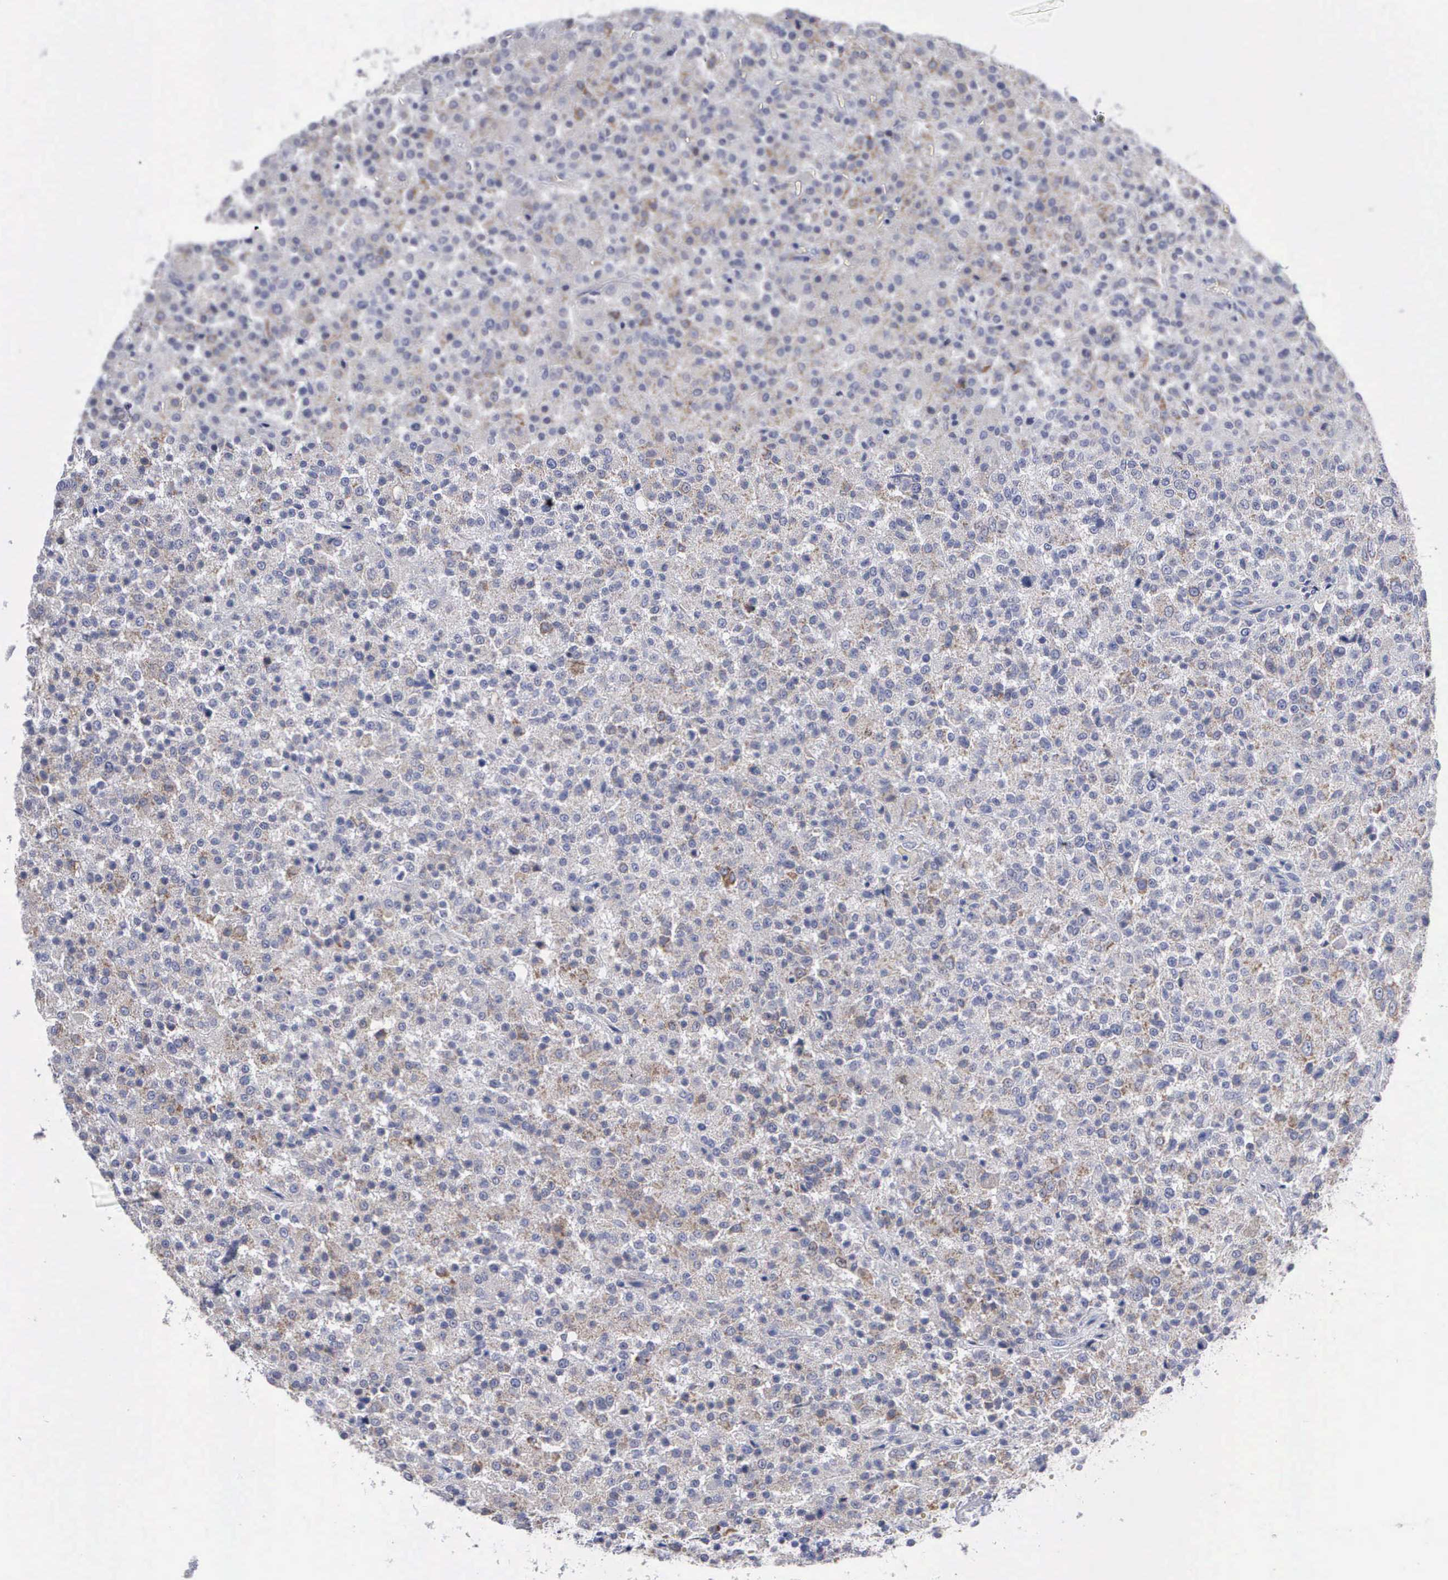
{"staining": {"intensity": "weak", "quantity": "<25%", "location": "cytoplasmic/membranous"}, "tissue": "testis cancer", "cell_type": "Tumor cells", "image_type": "cancer", "snomed": [{"axis": "morphology", "description": "Seminoma, NOS"}, {"axis": "topography", "description": "Testis"}], "caption": "High magnification brightfield microscopy of testis cancer stained with DAB (brown) and counterstained with hematoxylin (blue): tumor cells show no significant expression.", "gene": "APOOL", "patient": {"sex": "male", "age": 59}}